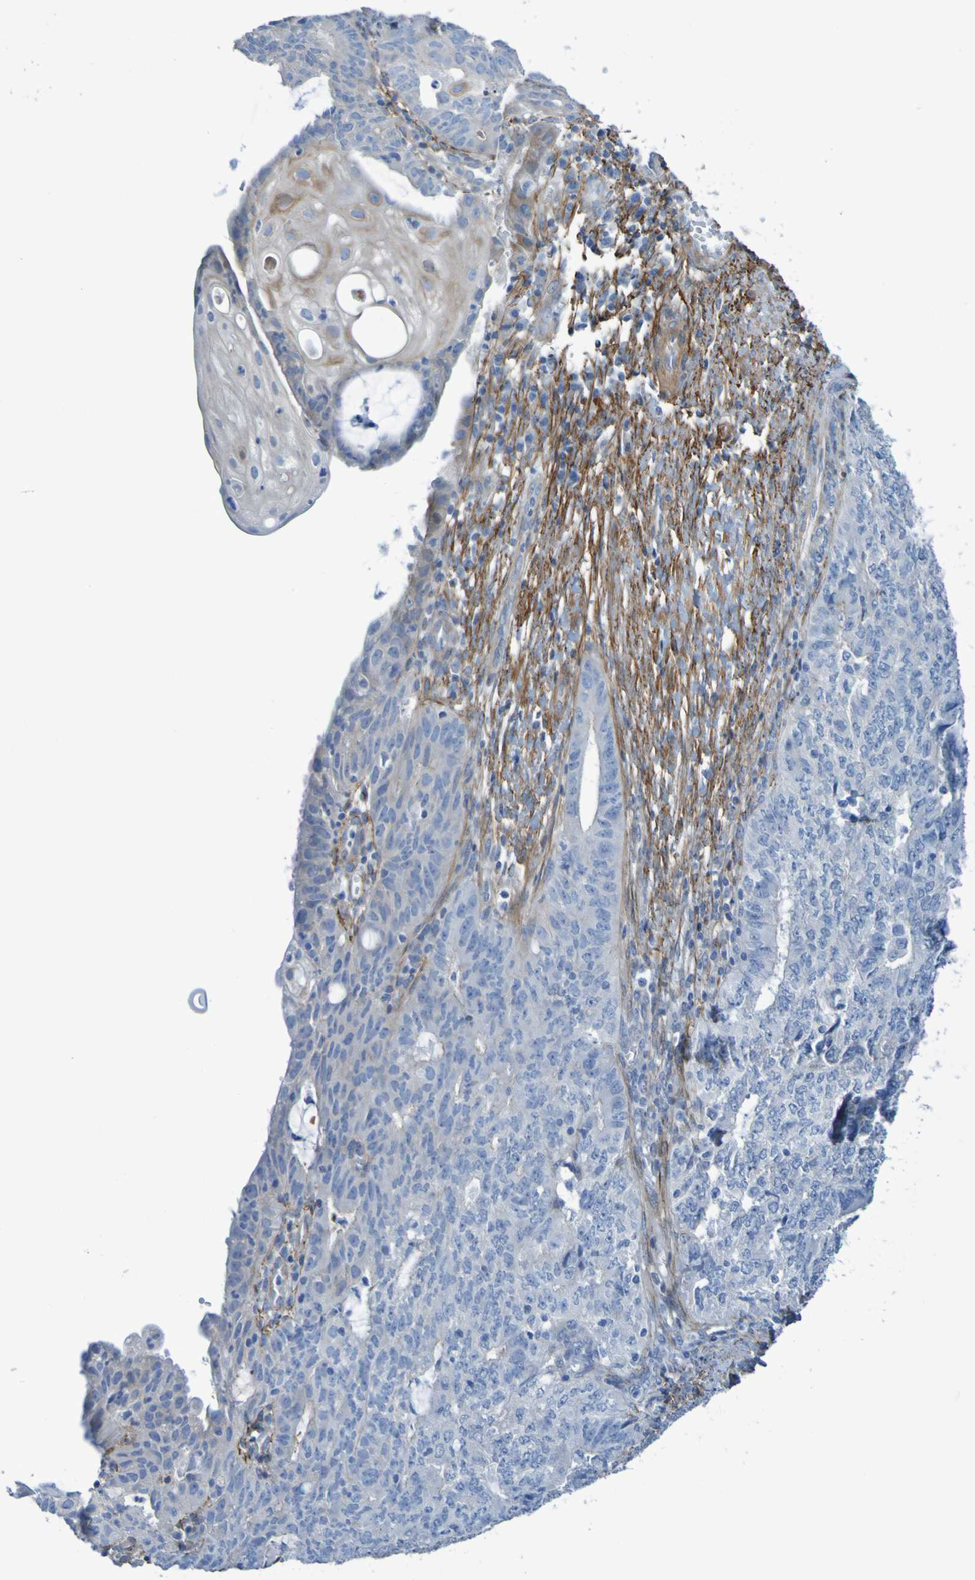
{"staining": {"intensity": "negative", "quantity": "none", "location": "none"}, "tissue": "endometrial cancer", "cell_type": "Tumor cells", "image_type": "cancer", "snomed": [{"axis": "morphology", "description": "Adenocarcinoma, NOS"}, {"axis": "topography", "description": "Endometrium"}], "caption": "DAB immunohistochemical staining of human endometrial adenocarcinoma reveals no significant staining in tumor cells.", "gene": "LPP", "patient": {"sex": "female", "age": 32}}